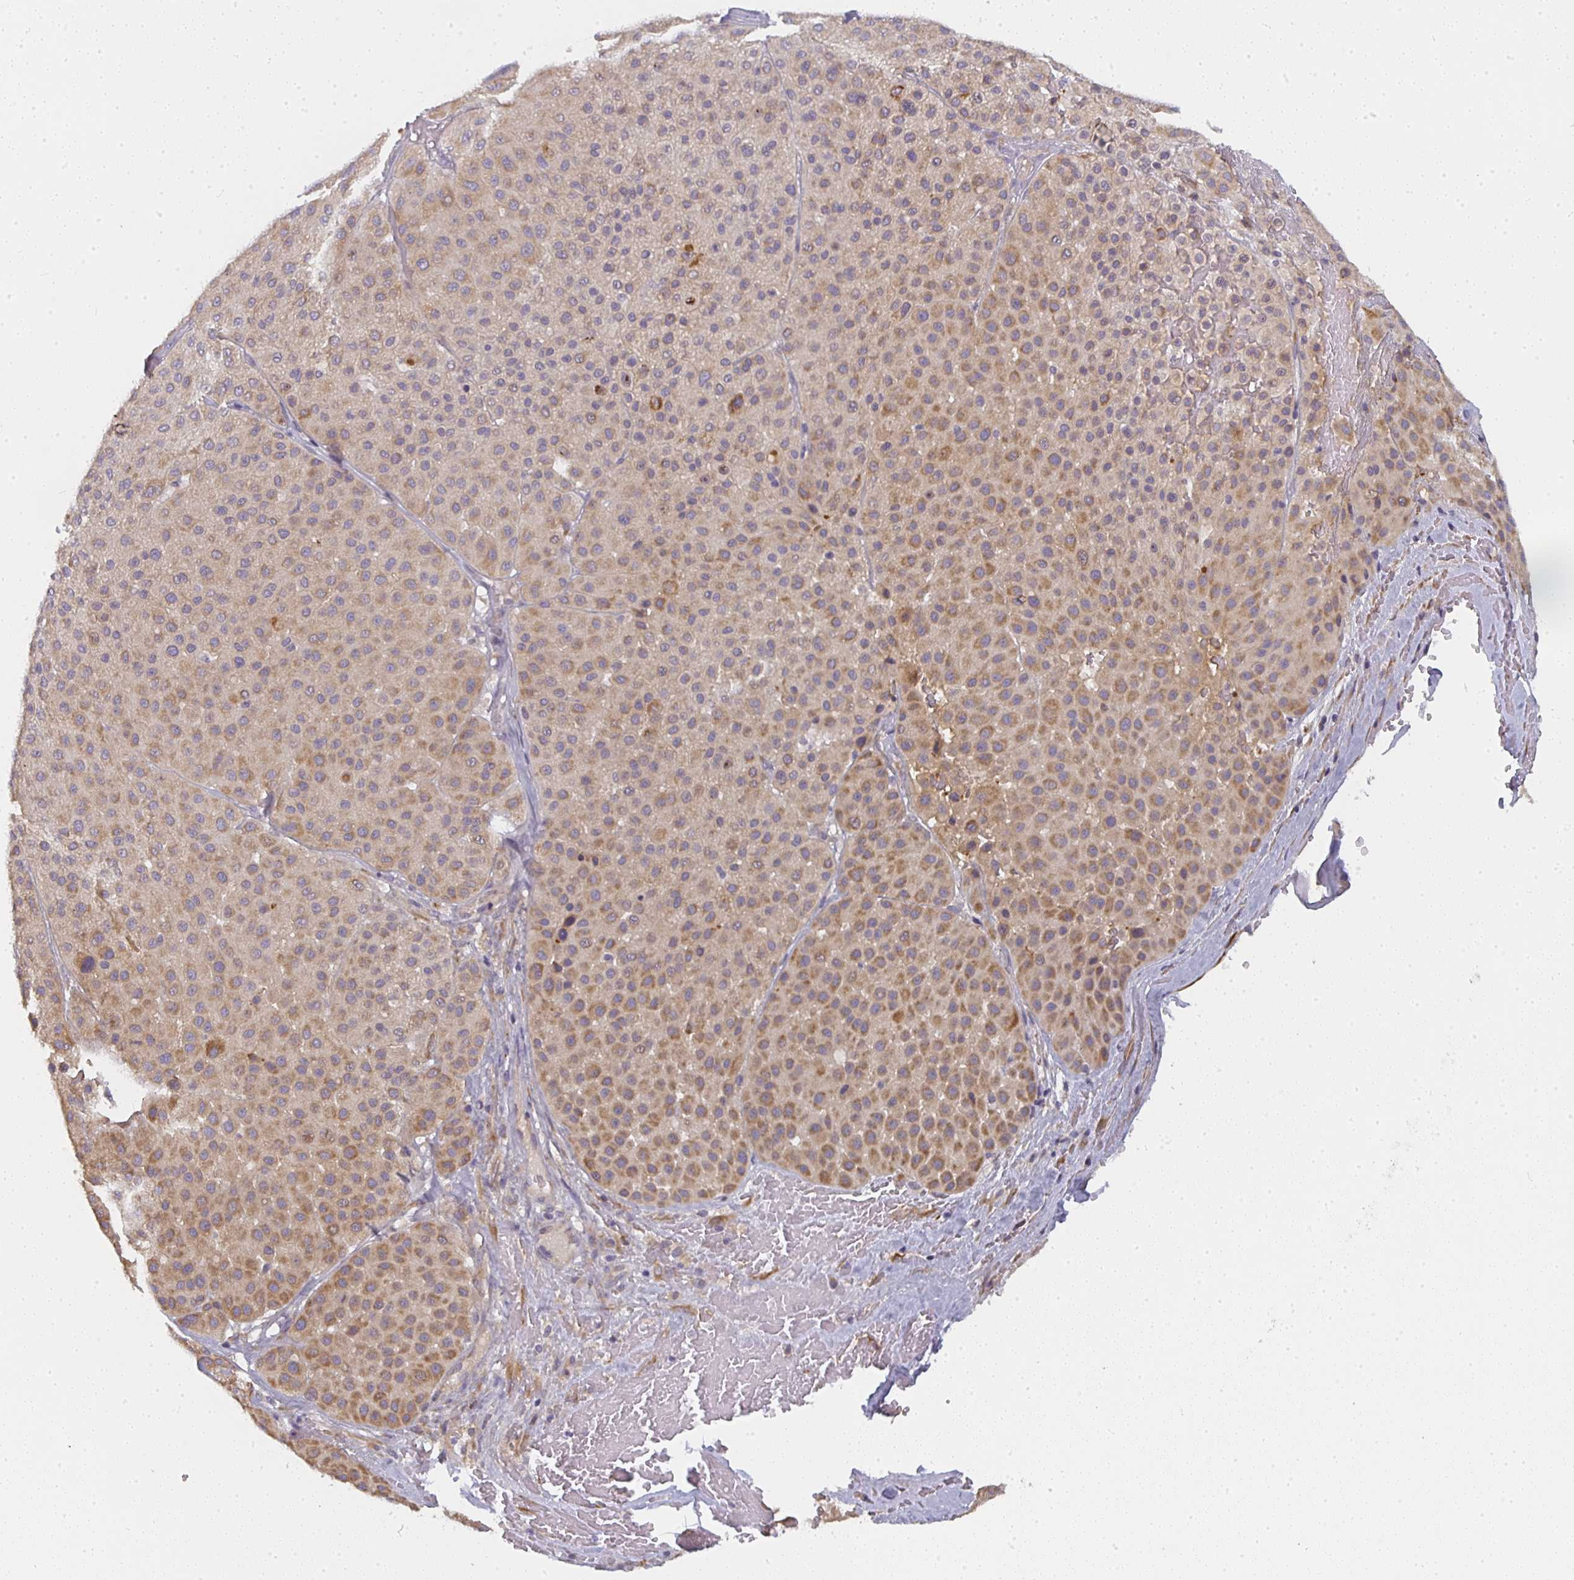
{"staining": {"intensity": "moderate", "quantity": "25%-75%", "location": "cytoplasmic/membranous"}, "tissue": "melanoma", "cell_type": "Tumor cells", "image_type": "cancer", "snomed": [{"axis": "morphology", "description": "Malignant melanoma, Metastatic site"}, {"axis": "topography", "description": "Smooth muscle"}], "caption": "Human melanoma stained with a protein marker shows moderate staining in tumor cells.", "gene": "CTHRC1", "patient": {"sex": "male", "age": 41}}